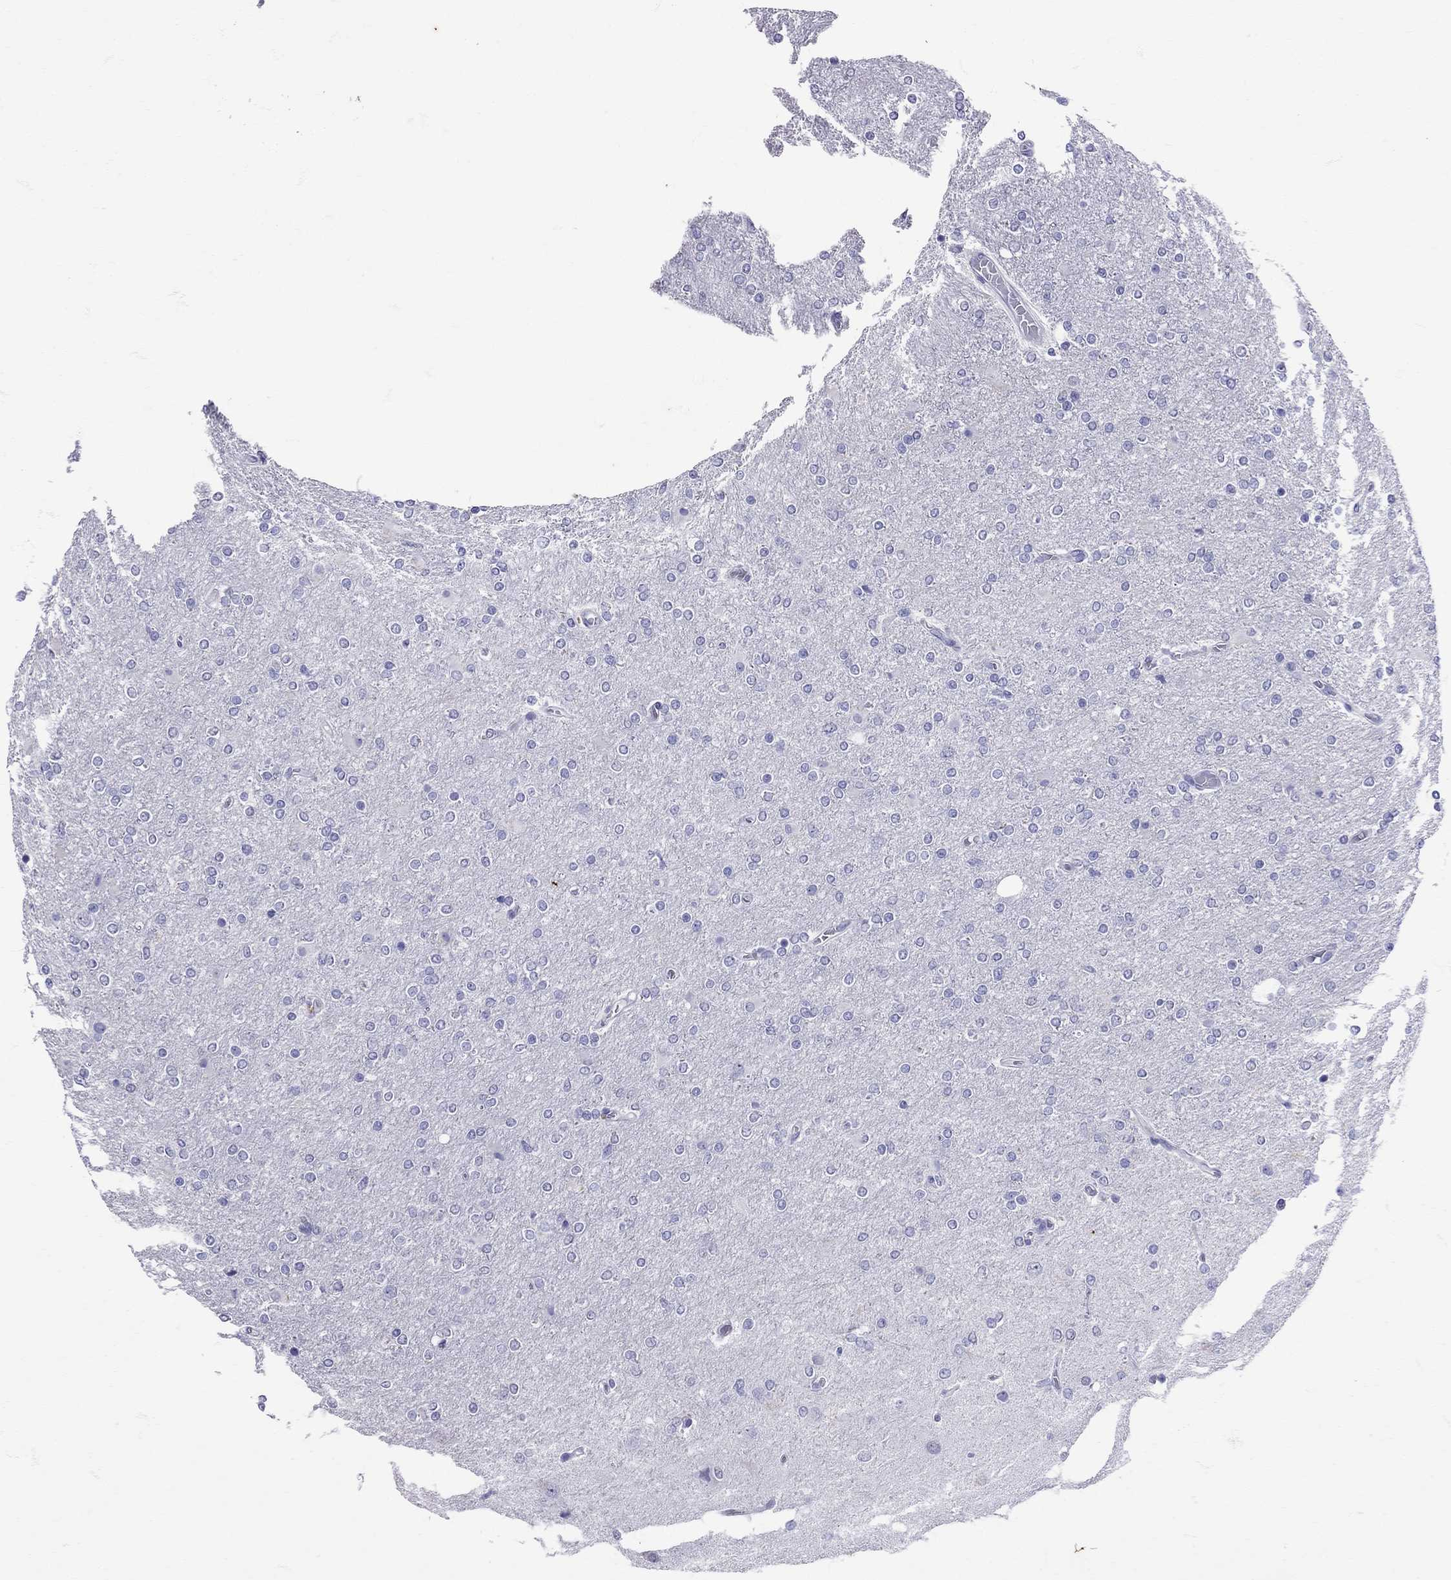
{"staining": {"intensity": "negative", "quantity": "none", "location": "none"}, "tissue": "glioma", "cell_type": "Tumor cells", "image_type": "cancer", "snomed": [{"axis": "morphology", "description": "Glioma, malignant, High grade"}, {"axis": "topography", "description": "Cerebral cortex"}], "caption": "Immunohistochemistry of human glioma reveals no staining in tumor cells.", "gene": "AVP", "patient": {"sex": "male", "age": 70}}